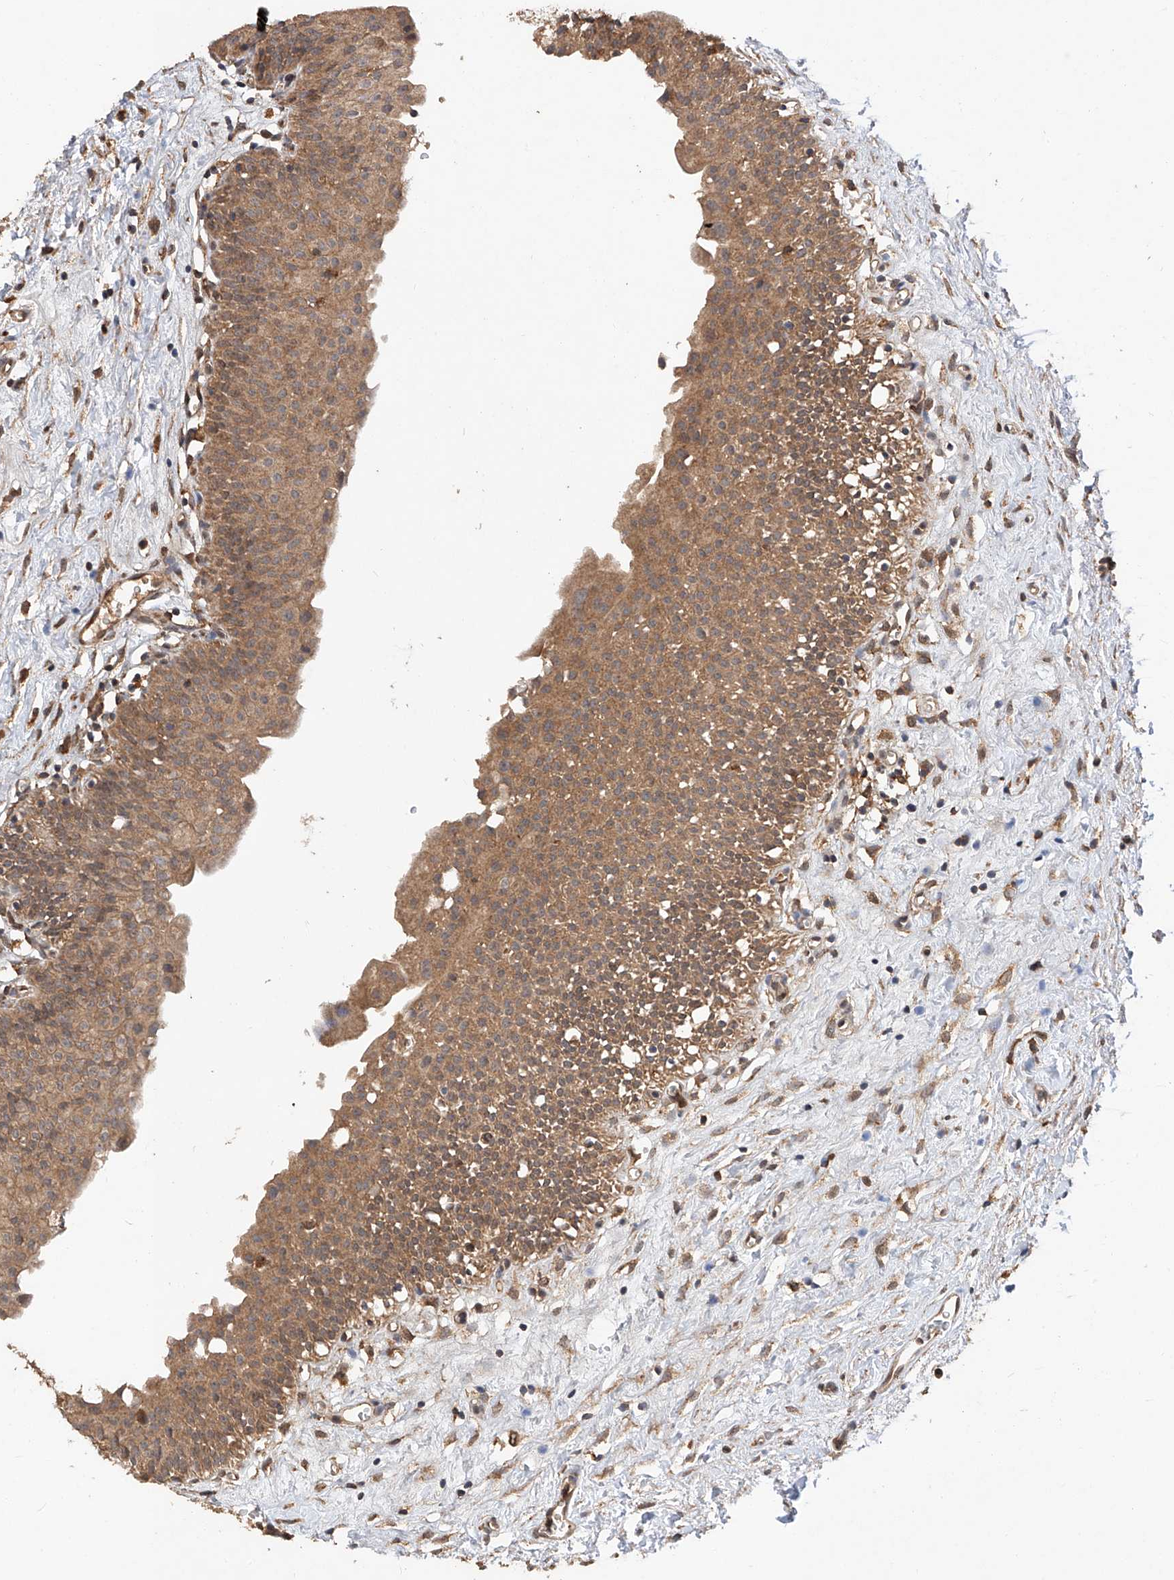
{"staining": {"intensity": "moderate", "quantity": ">75%", "location": "cytoplasmic/membranous"}, "tissue": "urinary bladder", "cell_type": "Urothelial cells", "image_type": "normal", "snomed": [{"axis": "morphology", "description": "Normal tissue, NOS"}, {"axis": "topography", "description": "Urinary bladder"}], "caption": "Immunohistochemistry of benign human urinary bladder shows medium levels of moderate cytoplasmic/membranous positivity in approximately >75% of urothelial cells. (Stains: DAB in brown, nuclei in blue, Microscopy: brightfield microscopy at high magnification).", "gene": "RILPL2", "patient": {"sex": "male", "age": 51}}